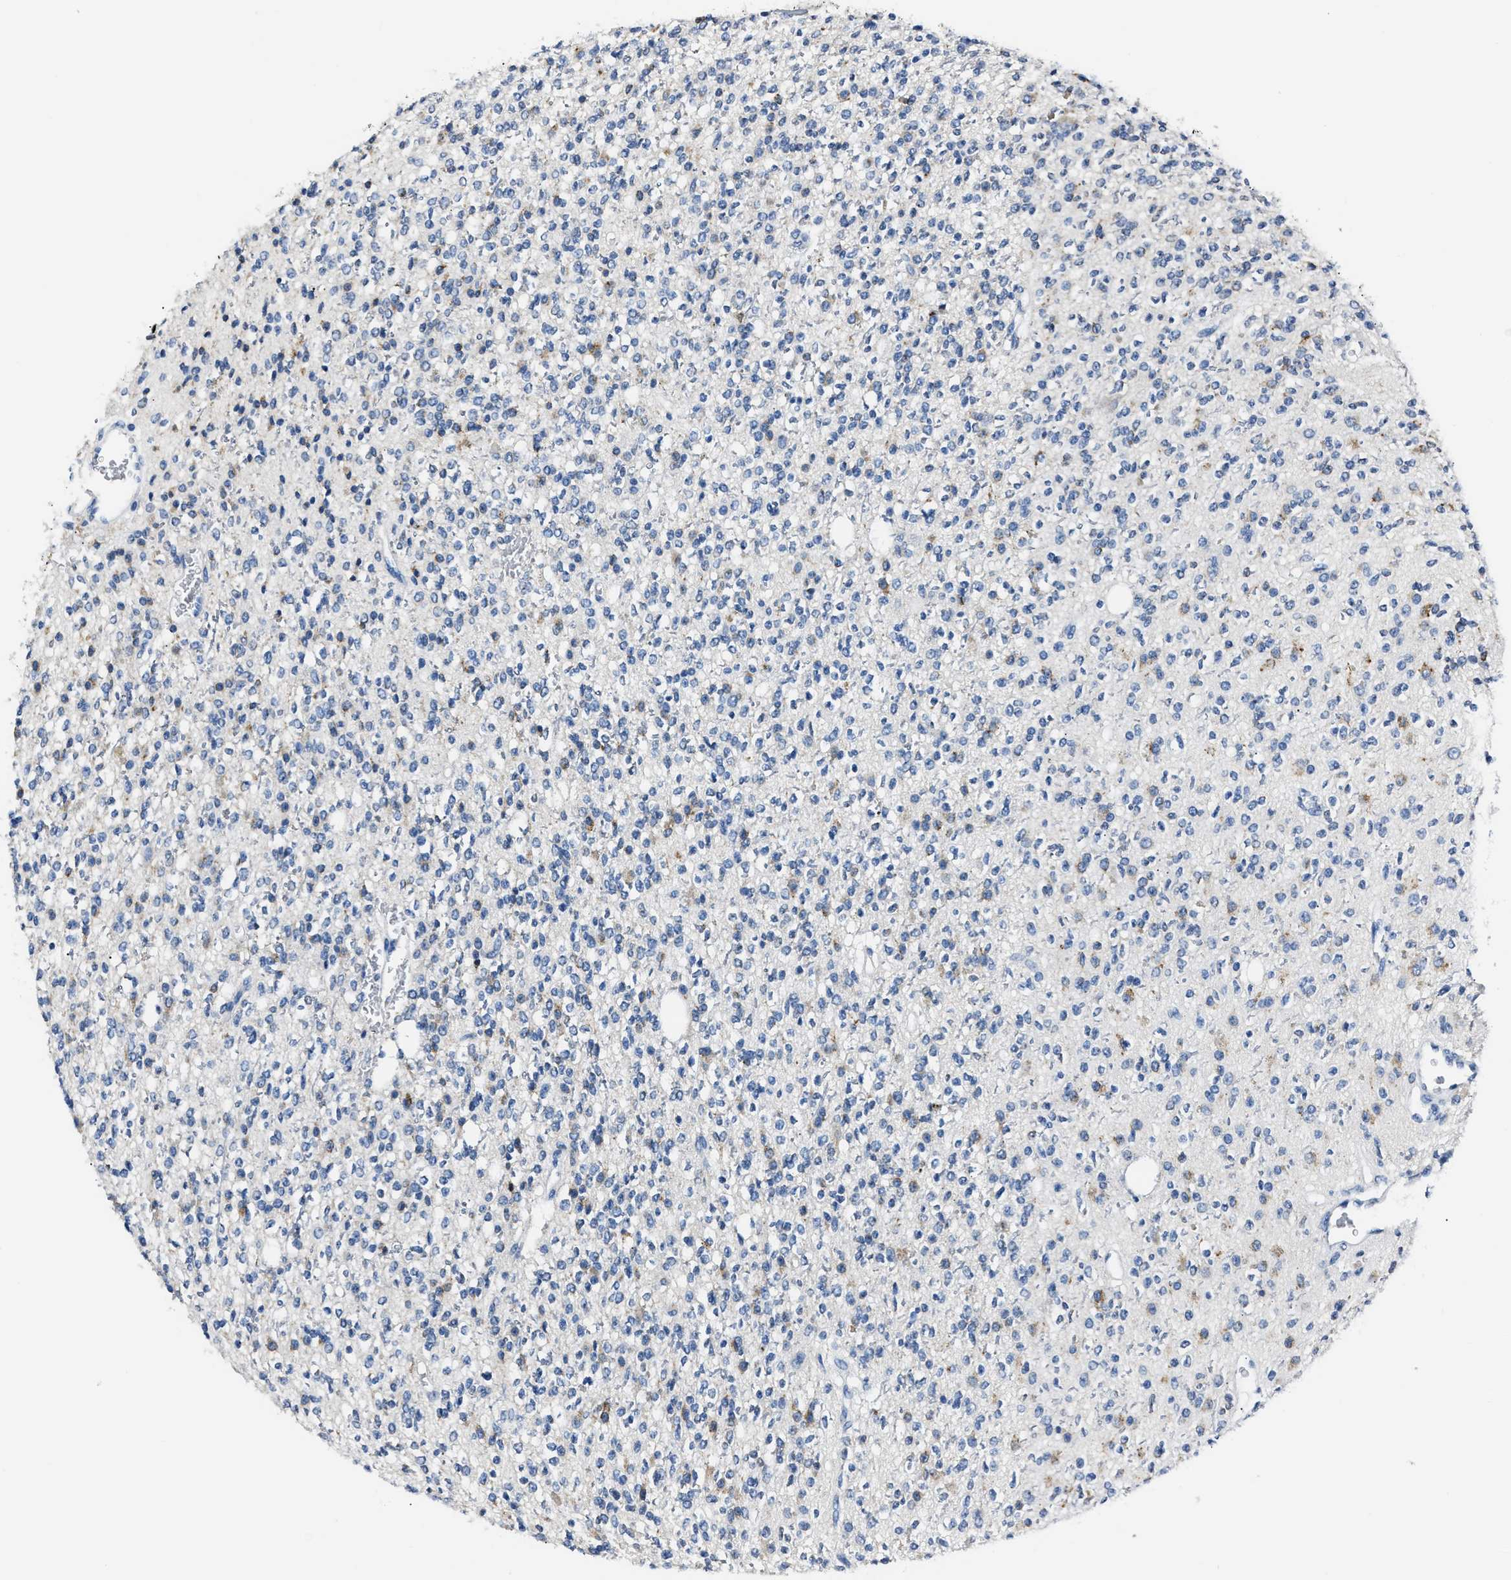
{"staining": {"intensity": "weak", "quantity": "<25%", "location": "cytoplasmic/membranous"}, "tissue": "glioma", "cell_type": "Tumor cells", "image_type": "cancer", "snomed": [{"axis": "morphology", "description": "Glioma, malignant, High grade"}, {"axis": "topography", "description": "Brain"}], "caption": "An immunohistochemistry (IHC) photomicrograph of high-grade glioma (malignant) is shown. There is no staining in tumor cells of high-grade glioma (malignant).", "gene": "AMACR", "patient": {"sex": "male", "age": 34}}